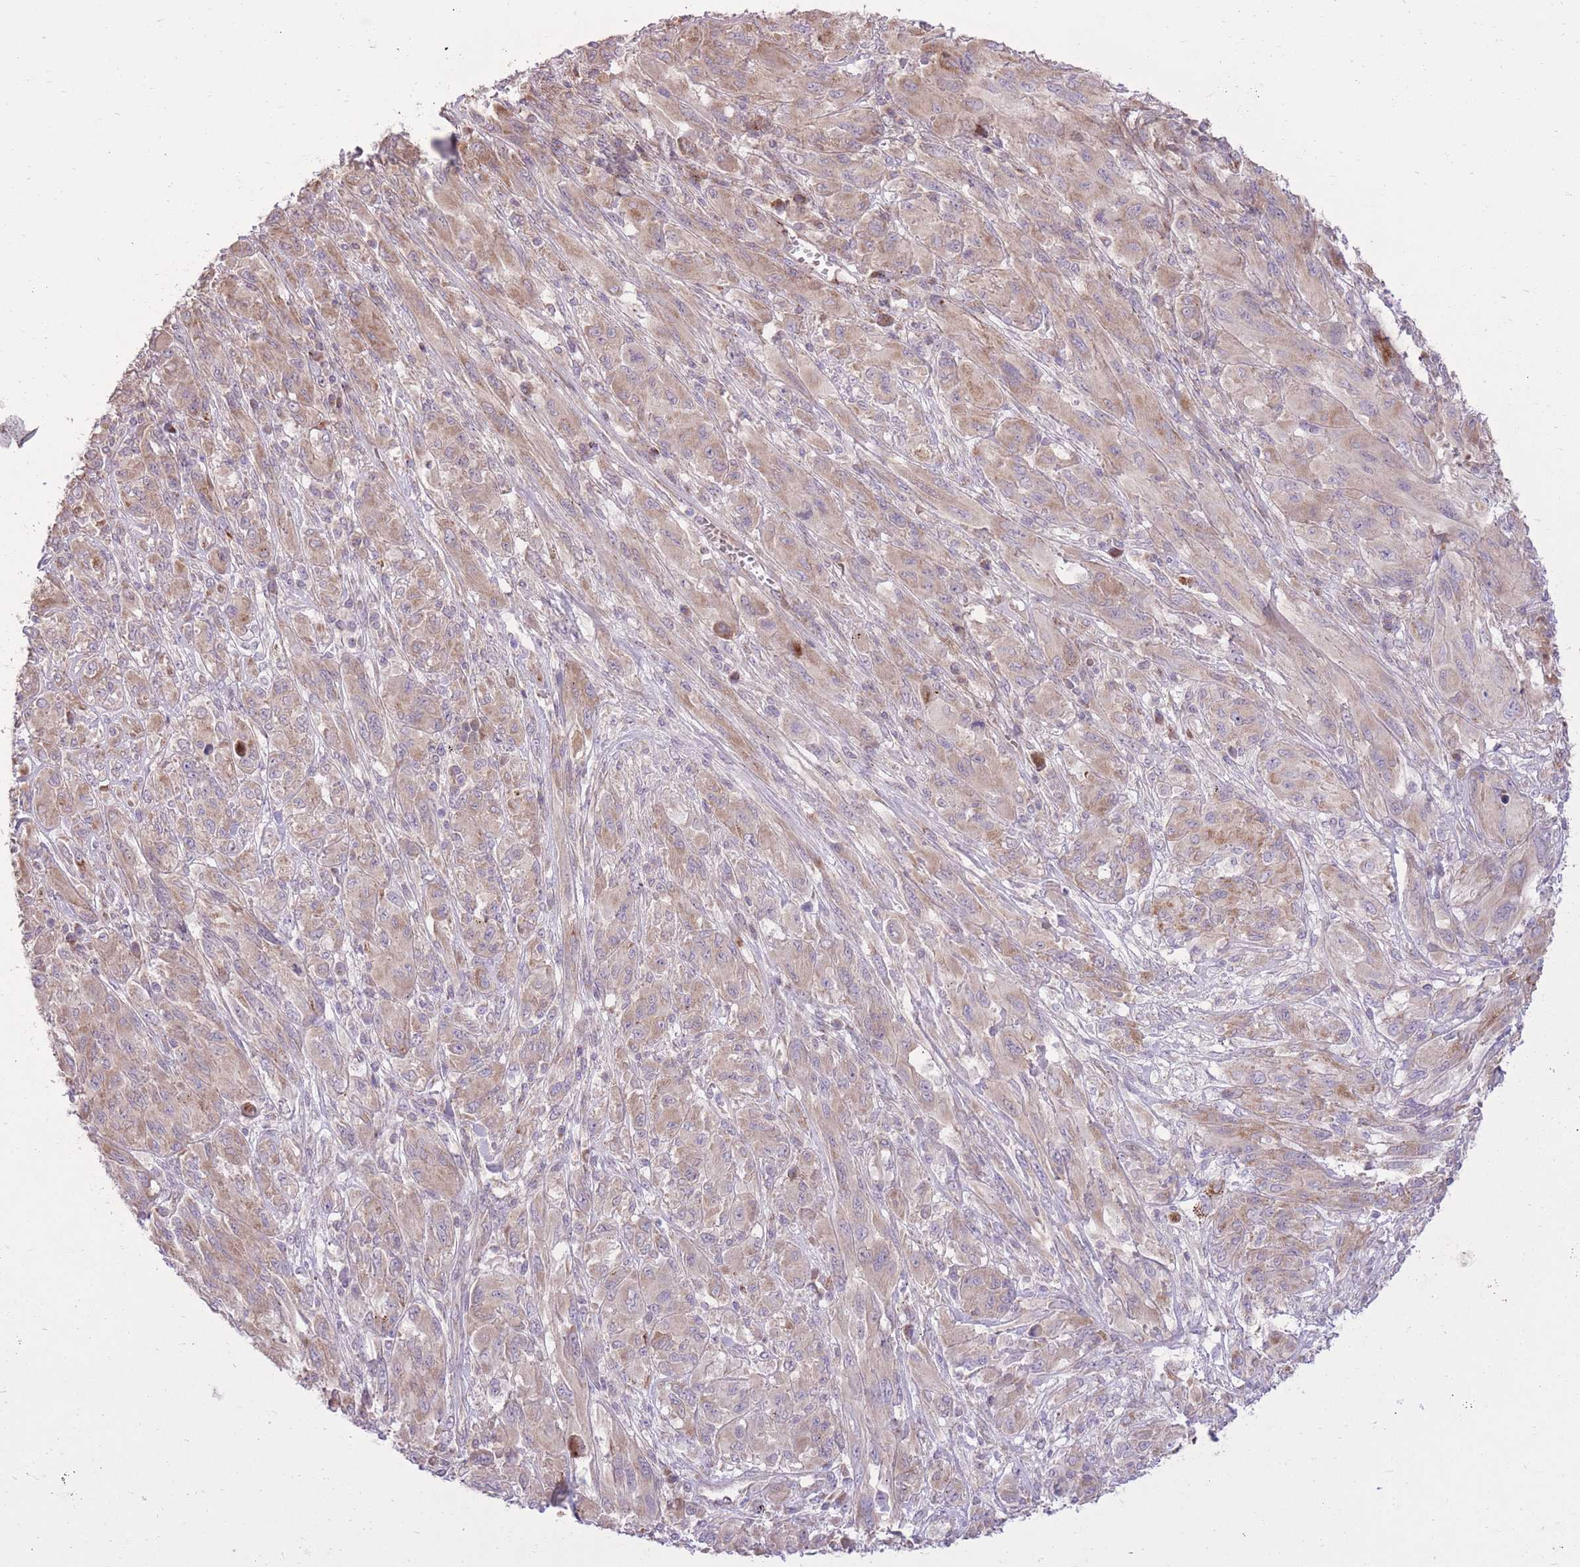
{"staining": {"intensity": "weak", "quantity": "25%-75%", "location": "cytoplasmic/membranous"}, "tissue": "melanoma", "cell_type": "Tumor cells", "image_type": "cancer", "snomed": [{"axis": "morphology", "description": "Malignant melanoma, NOS"}, {"axis": "topography", "description": "Skin"}], "caption": "Brown immunohistochemical staining in human malignant melanoma exhibits weak cytoplasmic/membranous positivity in about 25%-75% of tumor cells.", "gene": "SLC4A4", "patient": {"sex": "female", "age": 91}}